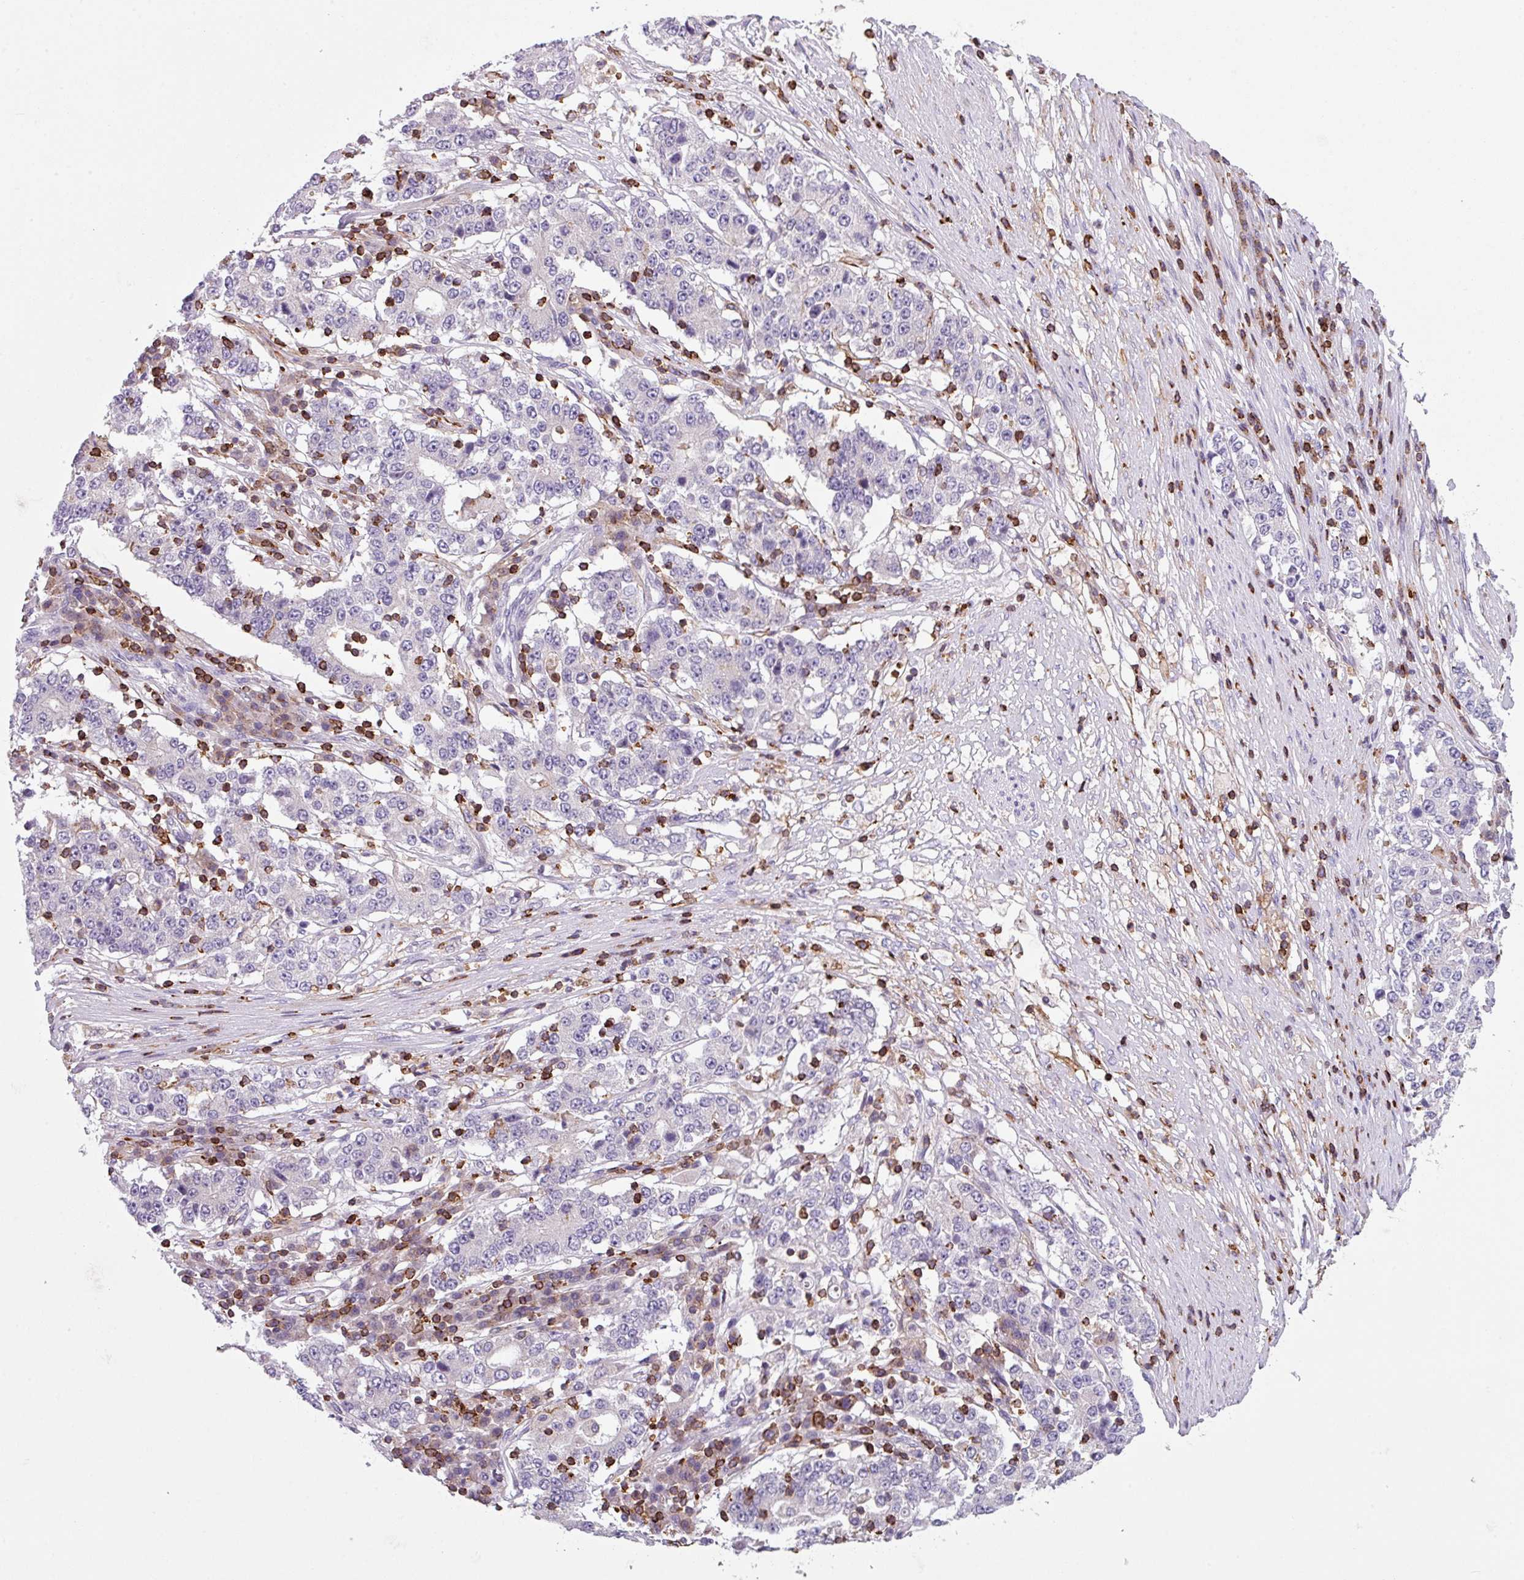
{"staining": {"intensity": "negative", "quantity": "none", "location": "none"}, "tissue": "stomach cancer", "cell_type": "Tumor cells", "image_type": "cancer", "snomed": [{"axis": "morphology", "description": "Adenocarcinoma, NOS"}, {"axis": "topography", "description": "Stomach"}], "caption": "A micrograph of stomach cancer (adenocarcinoma) stained for a protein demonstrates no brown staining in tumor cells.", "gene": "NEDD9", "patient": {"sex": "male", "age": 59}}